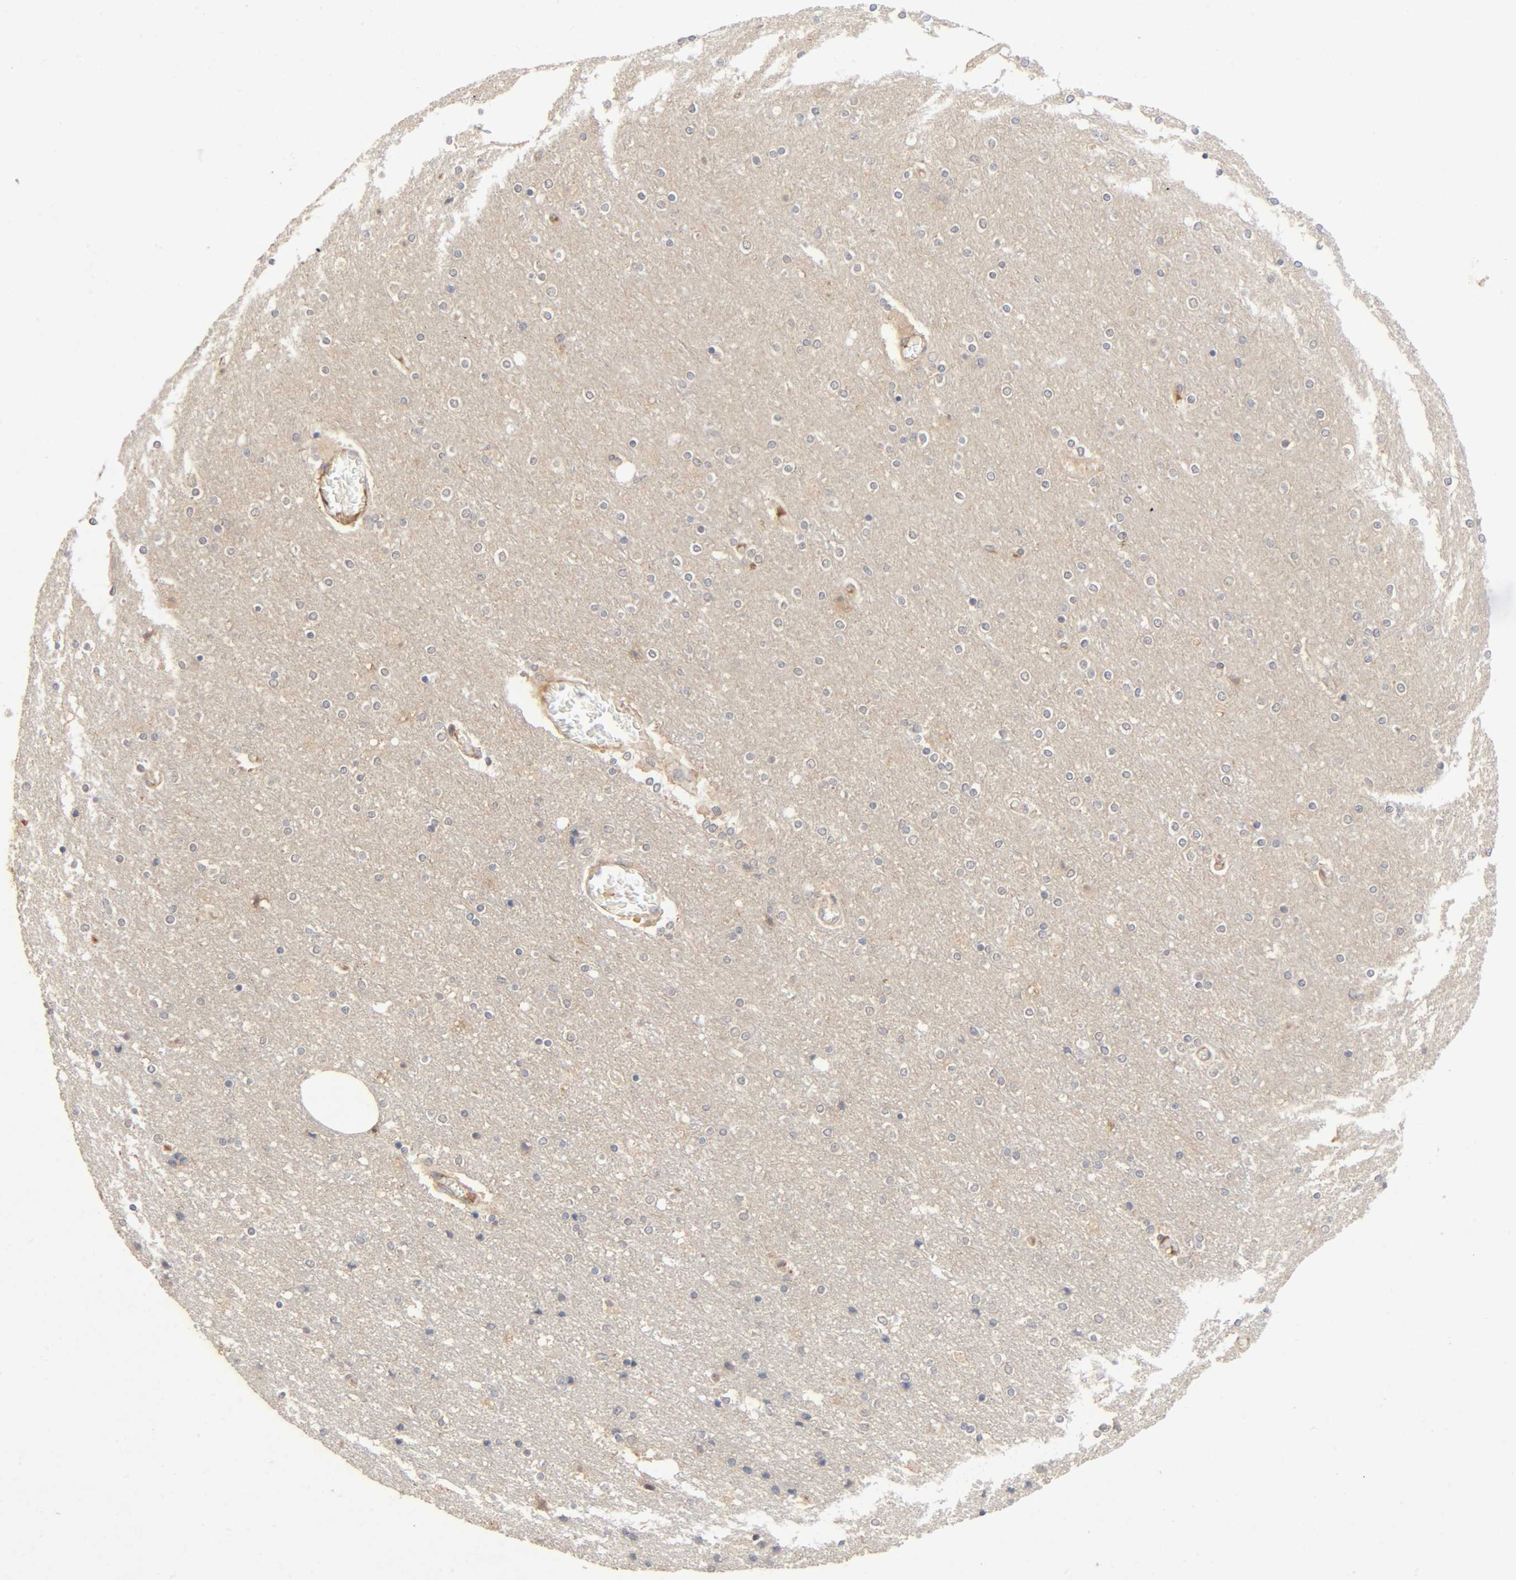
{"staining": {"intensity": "weak", "quantity": ">75%", "location": "cytoplasmic/membranous"}, "tissue": "cerebral cortex", "cell_type": "Endothelial cells", "image_type": "normal", "snomed": [{"axis": "morphology", "description": "Normal tissue, NOS"}, {"axis": "topography", "description": "Cerebral cortex"}], "caption": "Protein staining displays weak cytoplasmic/membranous staining in approximately >75% of endothelial cells in benign cerebral cortex.", "gene": "CPB2", "patient": {"sex": "female", "age": 54}}